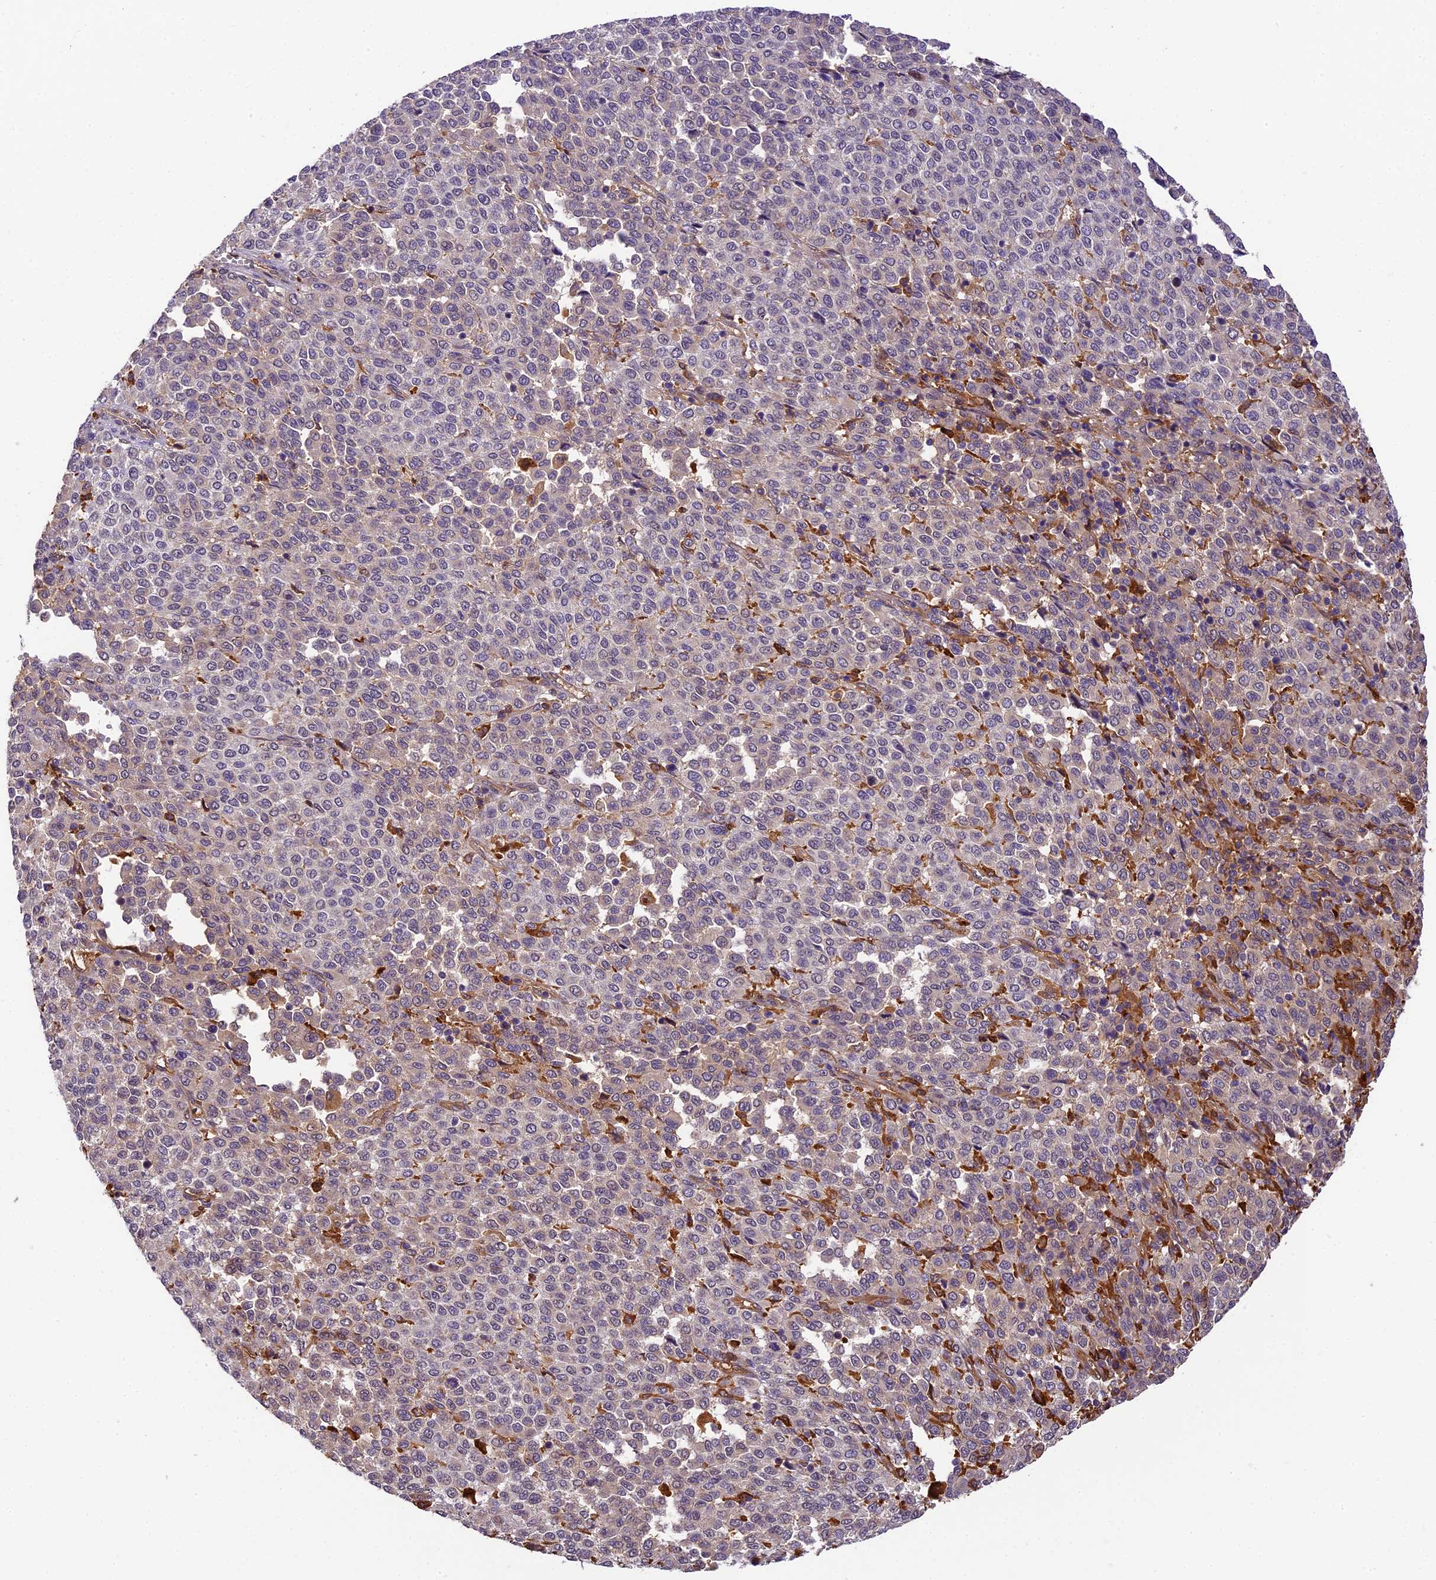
{"staining": {"intensity": "weak", "quantity": "<25%", "location": "cytoplasmic/membranous"}, "tissue": "melanoma", "cell_type": "Tumor cells", "image_type": "cancer", "snomed": [{"axis": "morphology", "description": "Malignant melanoma, Metastatic site"}, {"axis": "topography", "description": "Pancreas"}], "caption": "The micrograph exhibits no significant expression in tumor cells of malignant melanoma (metastatic site). (DAB immunohistochemistry with hematoxylin counter stain).", "gene": "NEK8", "patient": {"sex": "female", "age": 30}}